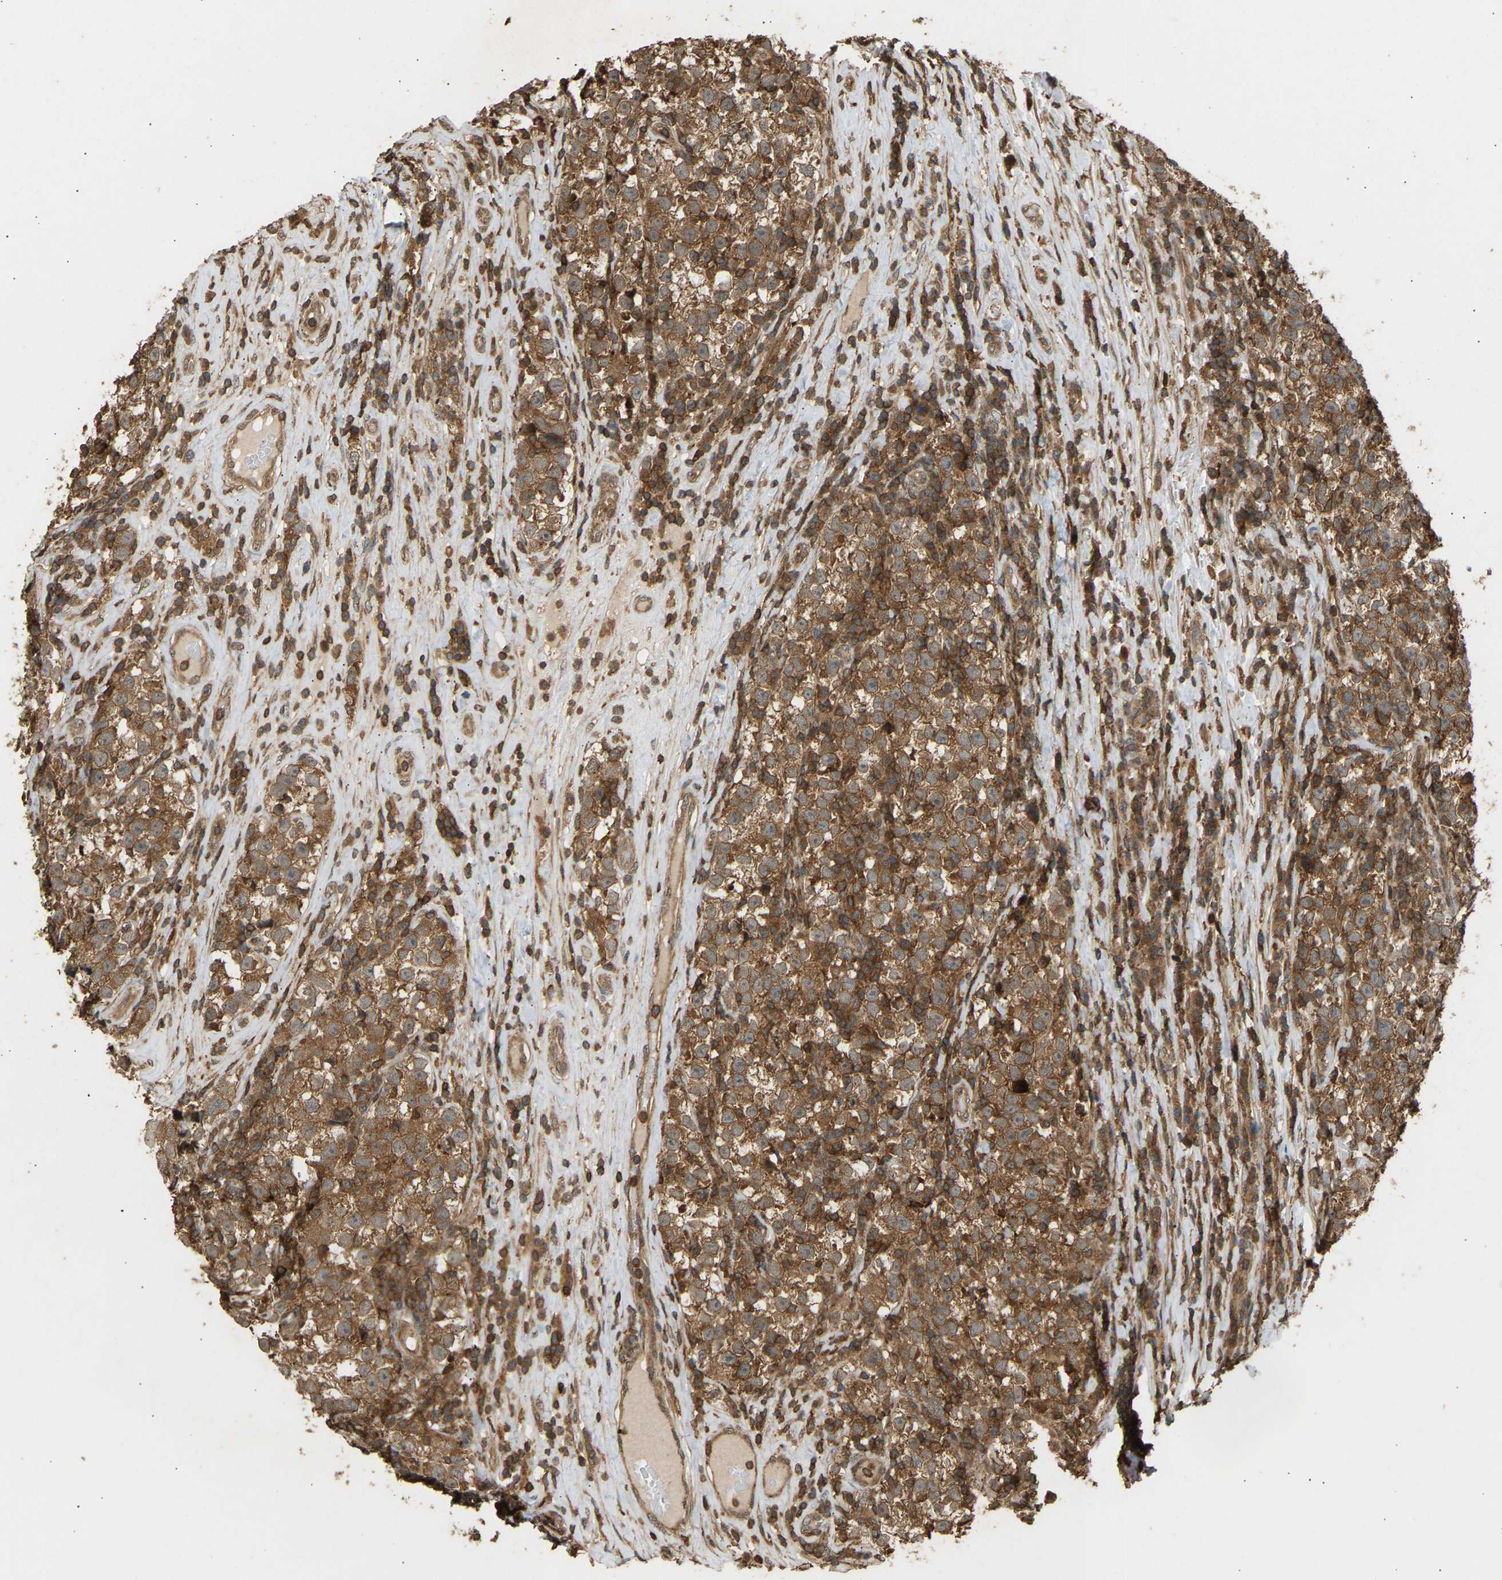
{"staining": {"intensity": "moderate", "quantity": ">75%", "location": "cytoplasmic/membranous"}, "tissue": "testis cancer", "cell_type": "Tumor cells", "image_type": "cancer", "snomed": [{"axis": "morphology", "description": "Normal tissue, NOS"}, {"axis": "morphology", "description": "Seminoma, NOS"}, {"axis": "topography", "description": "Testis"}], "caption": "High-magnification brightfield microscopy of seminoma (testis) stained with DAB (brown) and counterstained with hematoxylin (blue). tumor cells exhibit moderate cytoplasmic/membranous staining is seen in about>75% of cells.", "gene": "GOPC", "patient": {"sex": "male", "age": 43}}